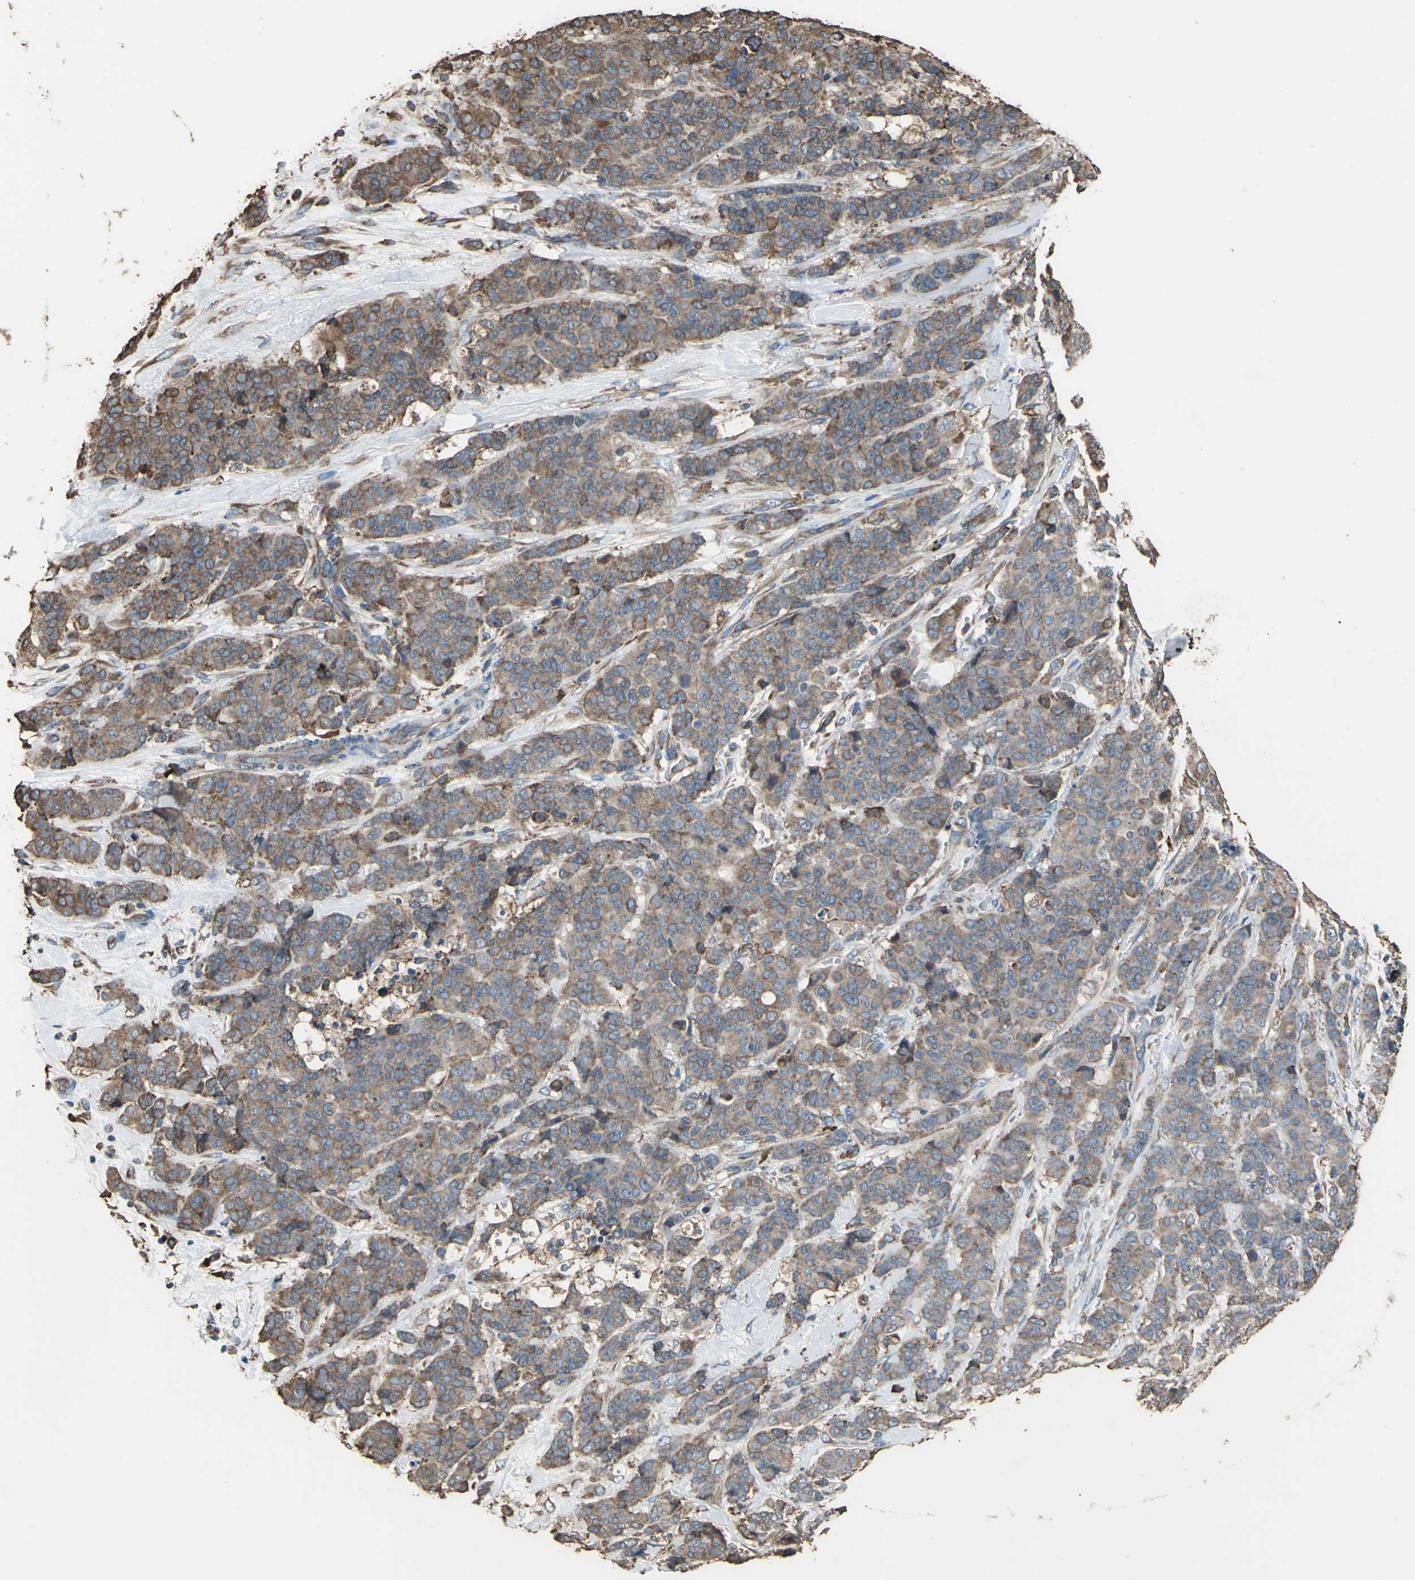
{"staining": {"intensity": "moderate", "quantity": ">75%", "location": "cytoplasmic/membranous"}, "tissue": "breast cancer", "cell_type": "Tumor cells", "image_type": "cancer", "snomed": [{"axis": "morphology", "description": "Duct carcinoma"}, {"axis": "topography", "description": "Breast"}], "caption": "IHC of breast cancer (intraductal carcinoma) exhibits medium levels of moderate cytoplasmic/membranous staining in approximately >75% of tumor cells.", "gene": "GPANK1", "patient": {"sex": "female", "age": 40}}